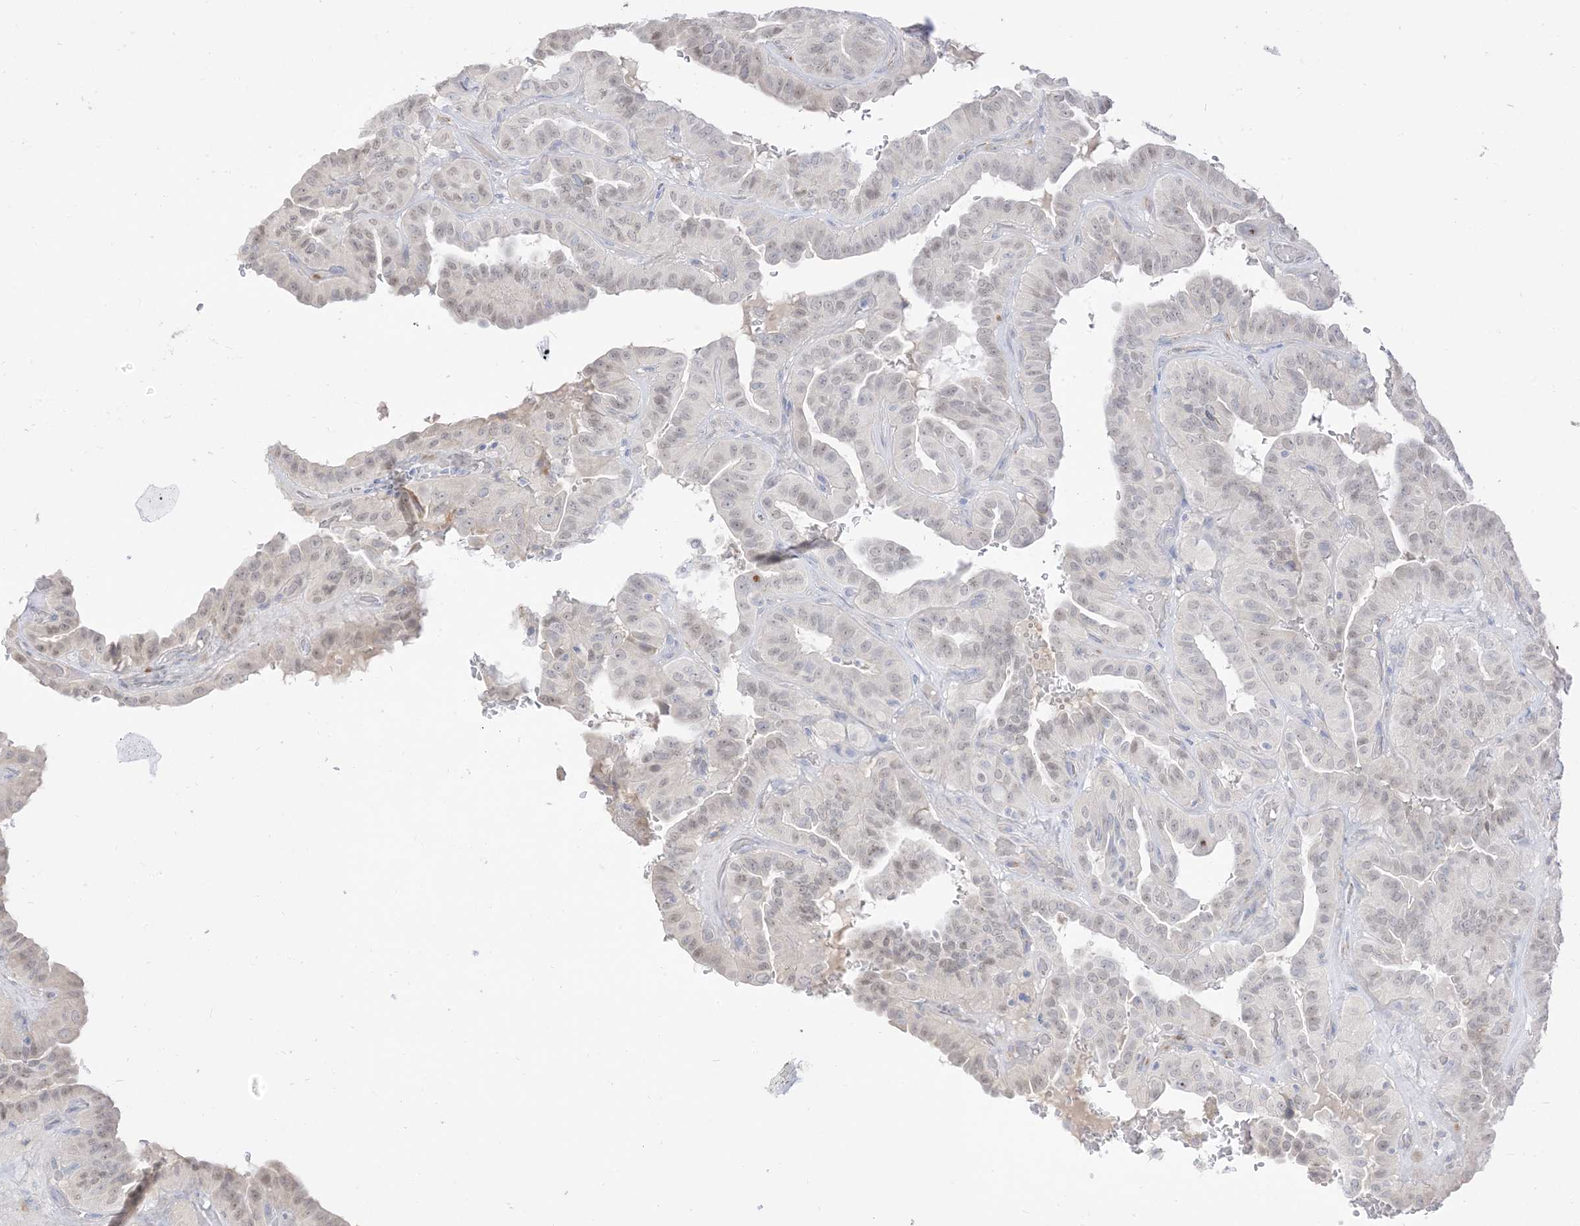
{"staining": {"intensity": "negative", "quantity": "none", "location": "none"}, "tissue": "thyroid cancer", "cell_type": "Tumor cells", "image_type": "cancer", "snomed": [{"axis": "morphology", "description": "Papillary adenocarcinoma, NOS"}, {"axis": "topography", "description": "Thyroid gland"}], "caption": "Protein analysis of thyroid papillary adenocarcinoma demonstrates no significant positivity in tumor cells. Brightfield microscopy of immunohistochemistry stained with DAB (brown) and hematoxylin (blue), captured at high magnification.", "gene": "LOXL3", "patient": {"sex": "male", "age": 77}}